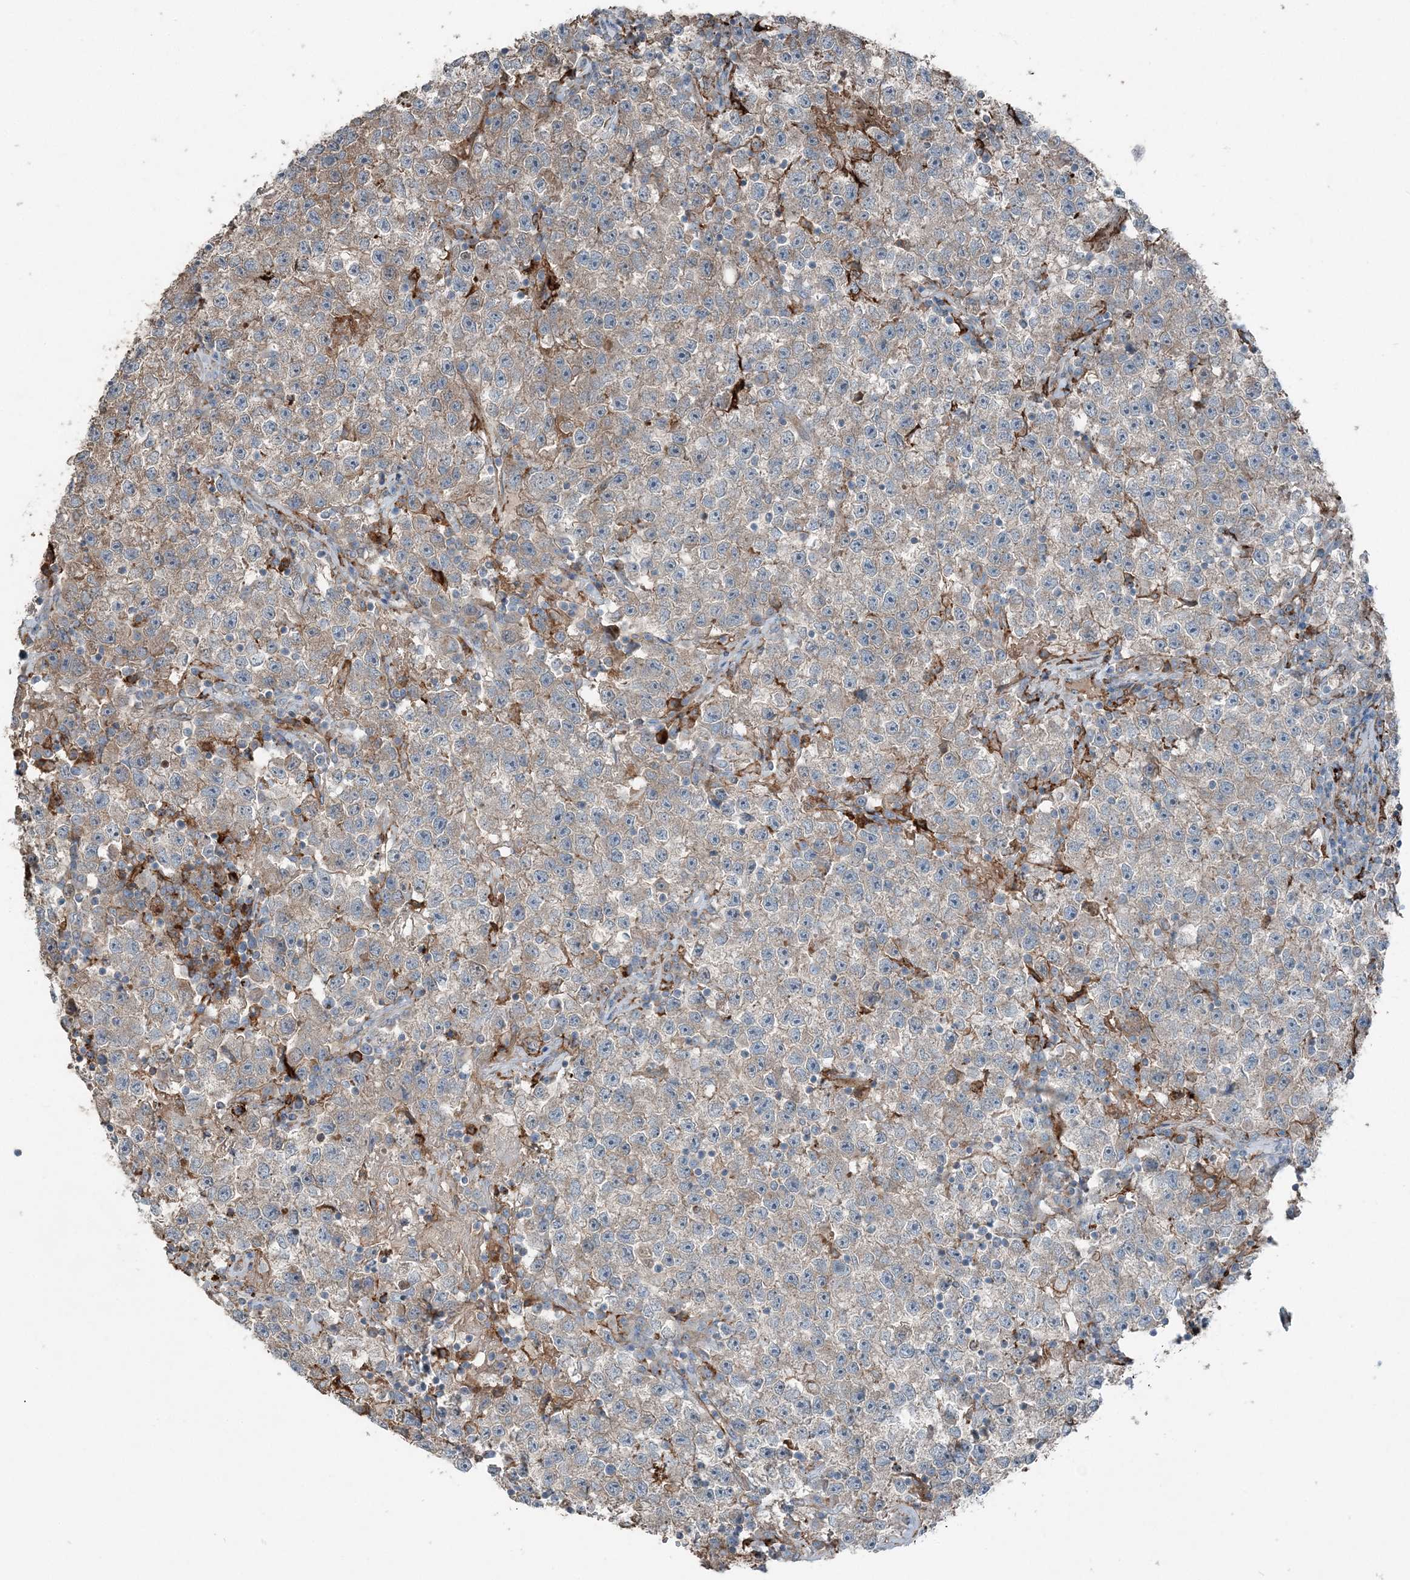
{"staining": {"intensity": "weak", "quantity": "25%-75%", "location": "cytoplasmic/membranous"}, "tissue": "testis cancer", "cell_type": "Tumor cells", "image_type": "cancer", "snomed": [{"axis": "morphology", "description": "Seminoma, NOS"}, {"axis": "topography", "description": "Testis"}], "caption": "High-power microscopy captured an IHC image of testis cancer, revealing weak cytoplasmic/membranous positivity in approximately 25%-75% of tumor cells. Immunohistochemistry (ihc) stains the protein in brown and the nuclei are stained blue.", "gene": "KY", "patient": {"sex": "male", "age": 22}}